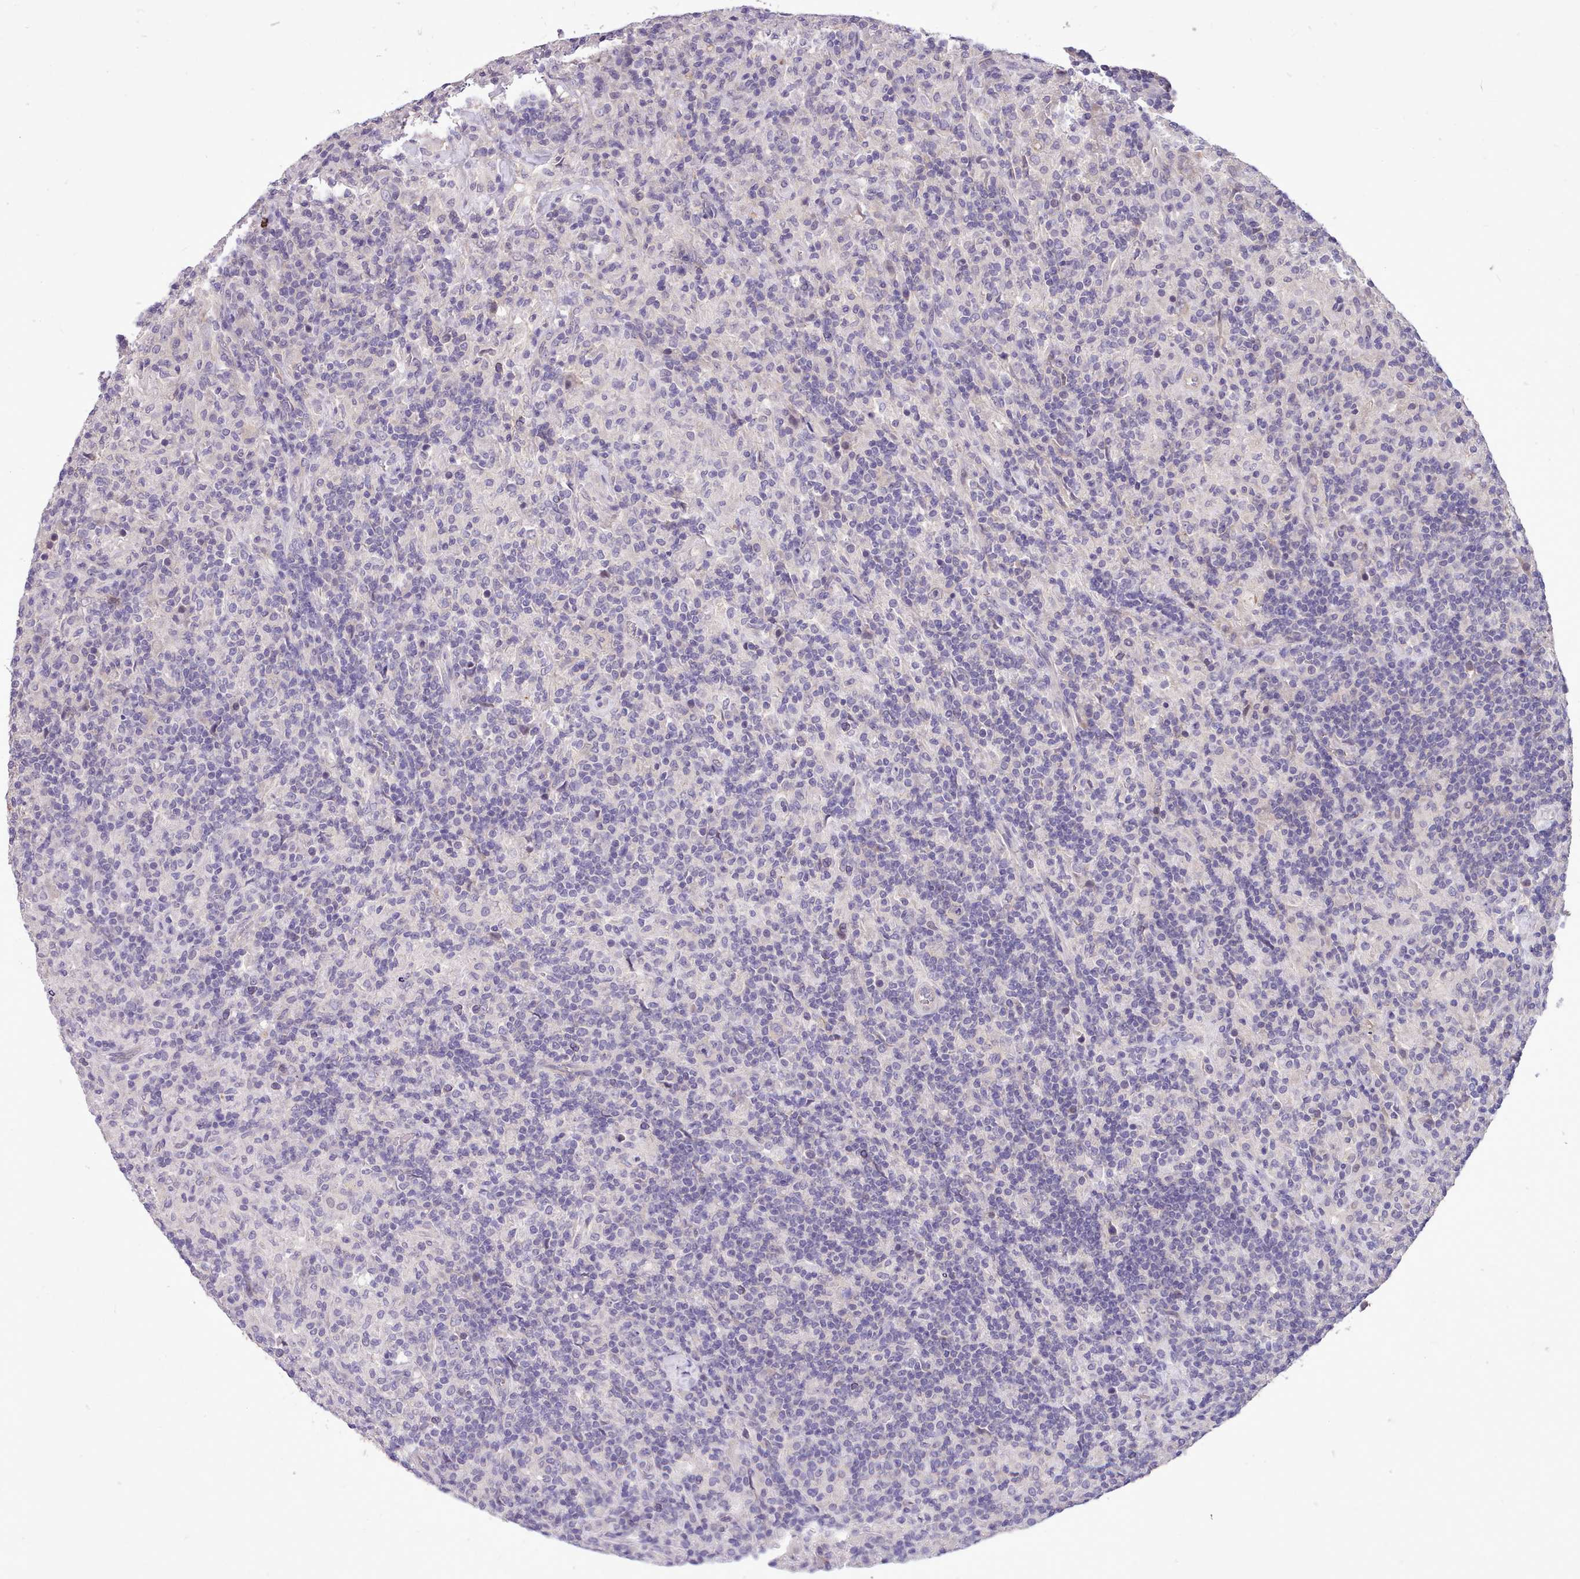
{"staining": {"intensity": "negative", "quantity": "none", "location": "none"}, "tissue": "lymphoma", "cell_type": "Tumor cells", "image_type": "cancer", "snomed": [{"axis": "morphology", "description": "Hodgkin's disease, NOS"}, {"axis": "topography", "description": "Lymph node"}], "caption": "High magnification brightfield microscopy of lymphoma stained with DAB (3,3'-diaminobenzidine) (brown) and counterstained with hematoxylin (blue): tumor cells show no significant positivity.", "gene": "ZNF607", "patient": {"sex": "male", "age": 70}}